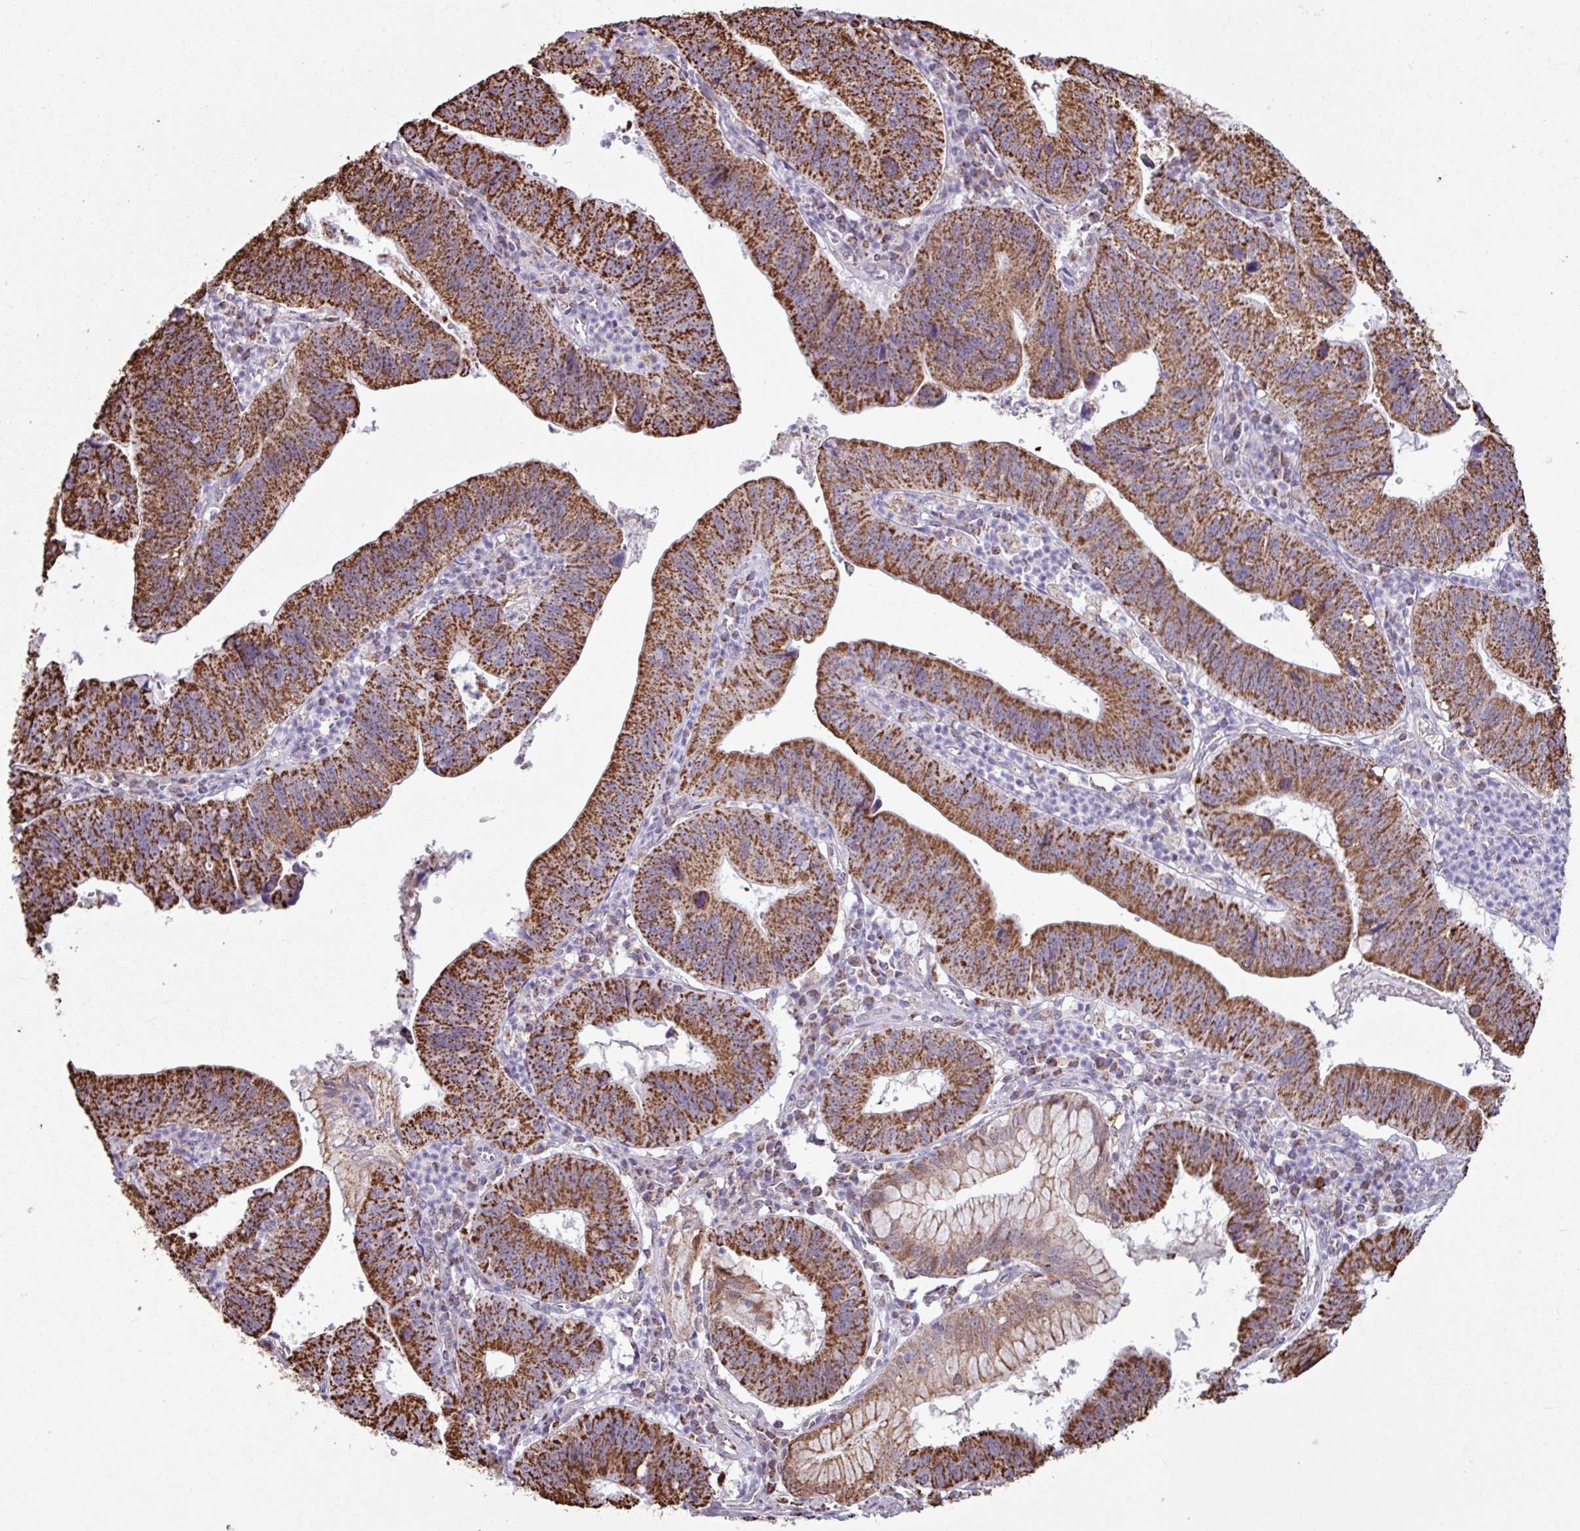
{"staining": {"intensity": "strong", "quantity": ">75%", "location": "cytoplasmic/membranous"}, "tissue": "stomach cancer", "cell_type": "Tumor cells", "image_type": "cancer", "snomed": [{"axis": "morphology", "description": "Adenocarcinoma, NOS"}, {"axis": "topography", "description": "Stomach"}], "caption": "The image displays a brown stain indicating the presence of a protein in the cytoplasmic/membranous of tumor cells in adenocarcinoma (stomach).", "gene": "ALG8", "patient": {"sex": "male", "age": 59}}